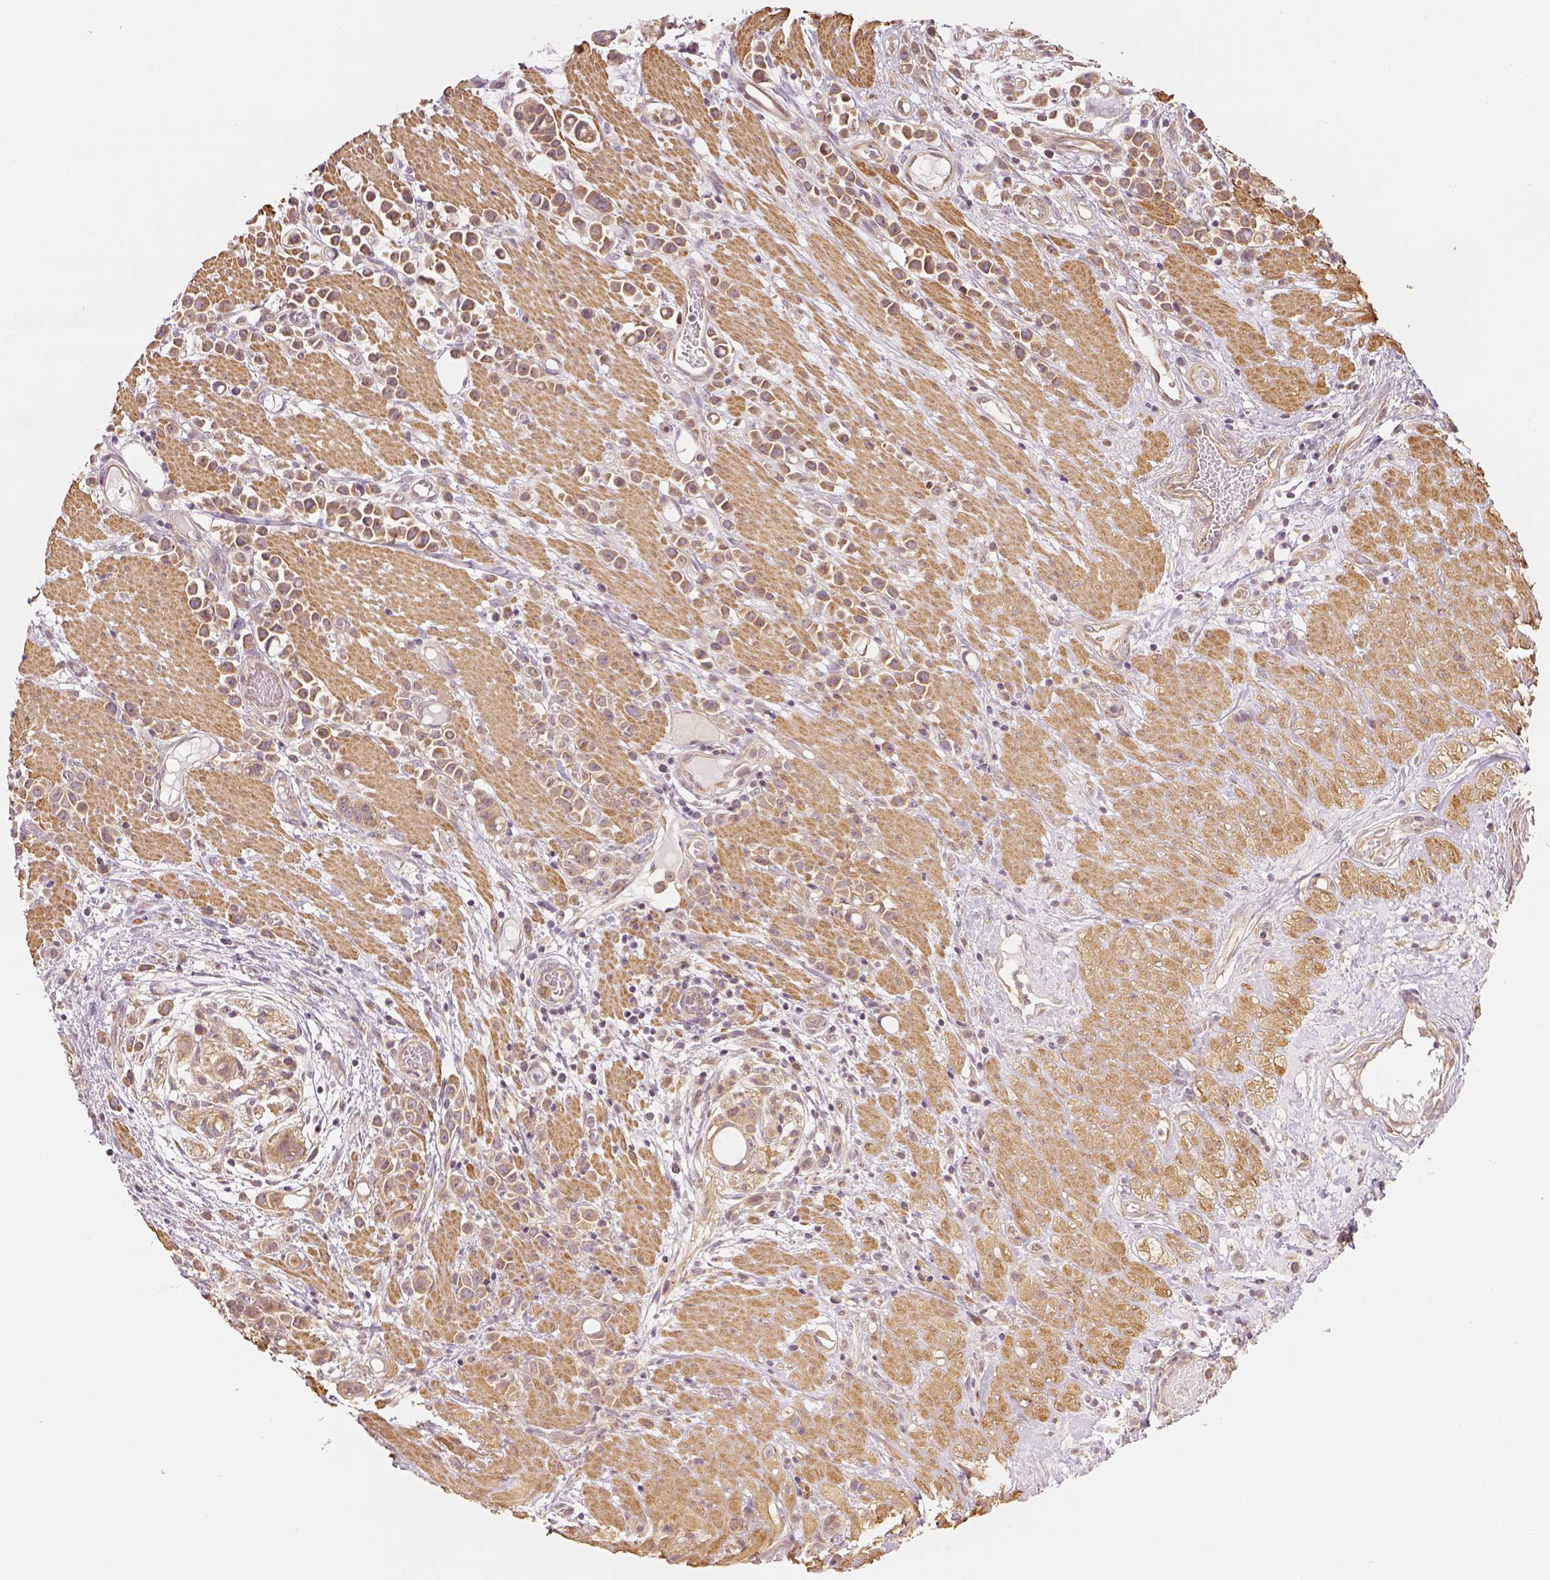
{"staining": {"intensity": "moderate", "quantity": ">75%", "location": "cytoplasmic/membranous"}, "tissue": "stomach cancer", "cell_type": "Tumor cells", "image_type": "cancer", "snomed": [{"axis": "morphology", "description": "Adenocarcinoma, NOS"}, {"axis": "topography", "description": "Stomach"}], "caption": "Stomach cancer tissue demonstrates moderate cytoplasmic/membranous expression in approximately >75% of tumor cells, visualized by immunohistochemistry.", "gene": "PAIP1", "patient": {"sex": "male", "age": 82}}